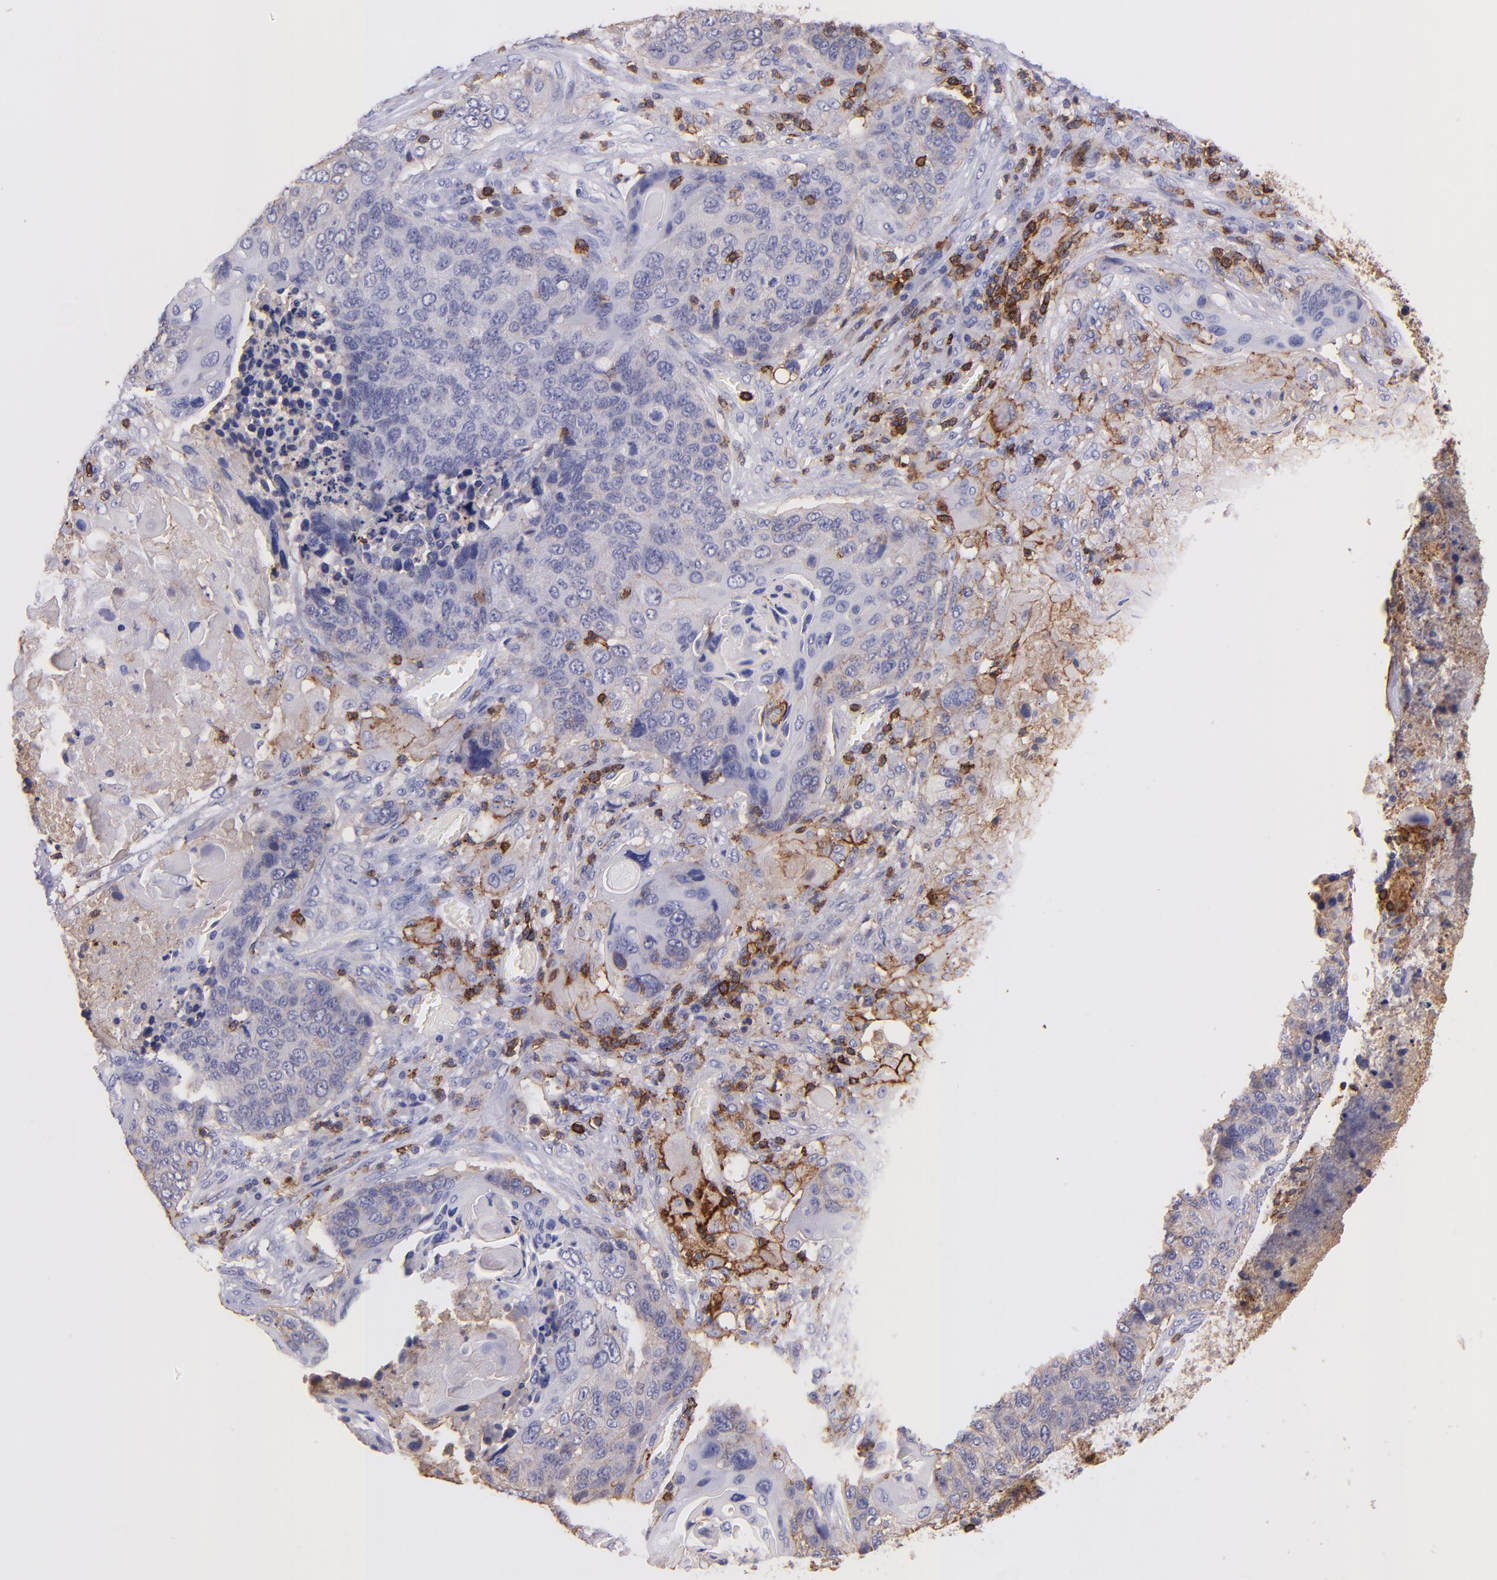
{"staining": {"intensity": "negative", "quantity": "none", "location": "none"}, "tissue": "lung cancer", "cell_type": "Tumor cells", "image_type": "cancer", "snomed": [{"axis": "morphology", "description": "Squamous cell carcinoma, NOS"}, {"axis": "topography", "description": "Lung"}], "caption": "Immunohistochemistry photomicrograph of lung cancer (squamous cell carcinoma) stained for a protein (brown), which shows no staining in tumor cells.", "gene": "SPN", "patient": {"sex": "male", "age": 68}}